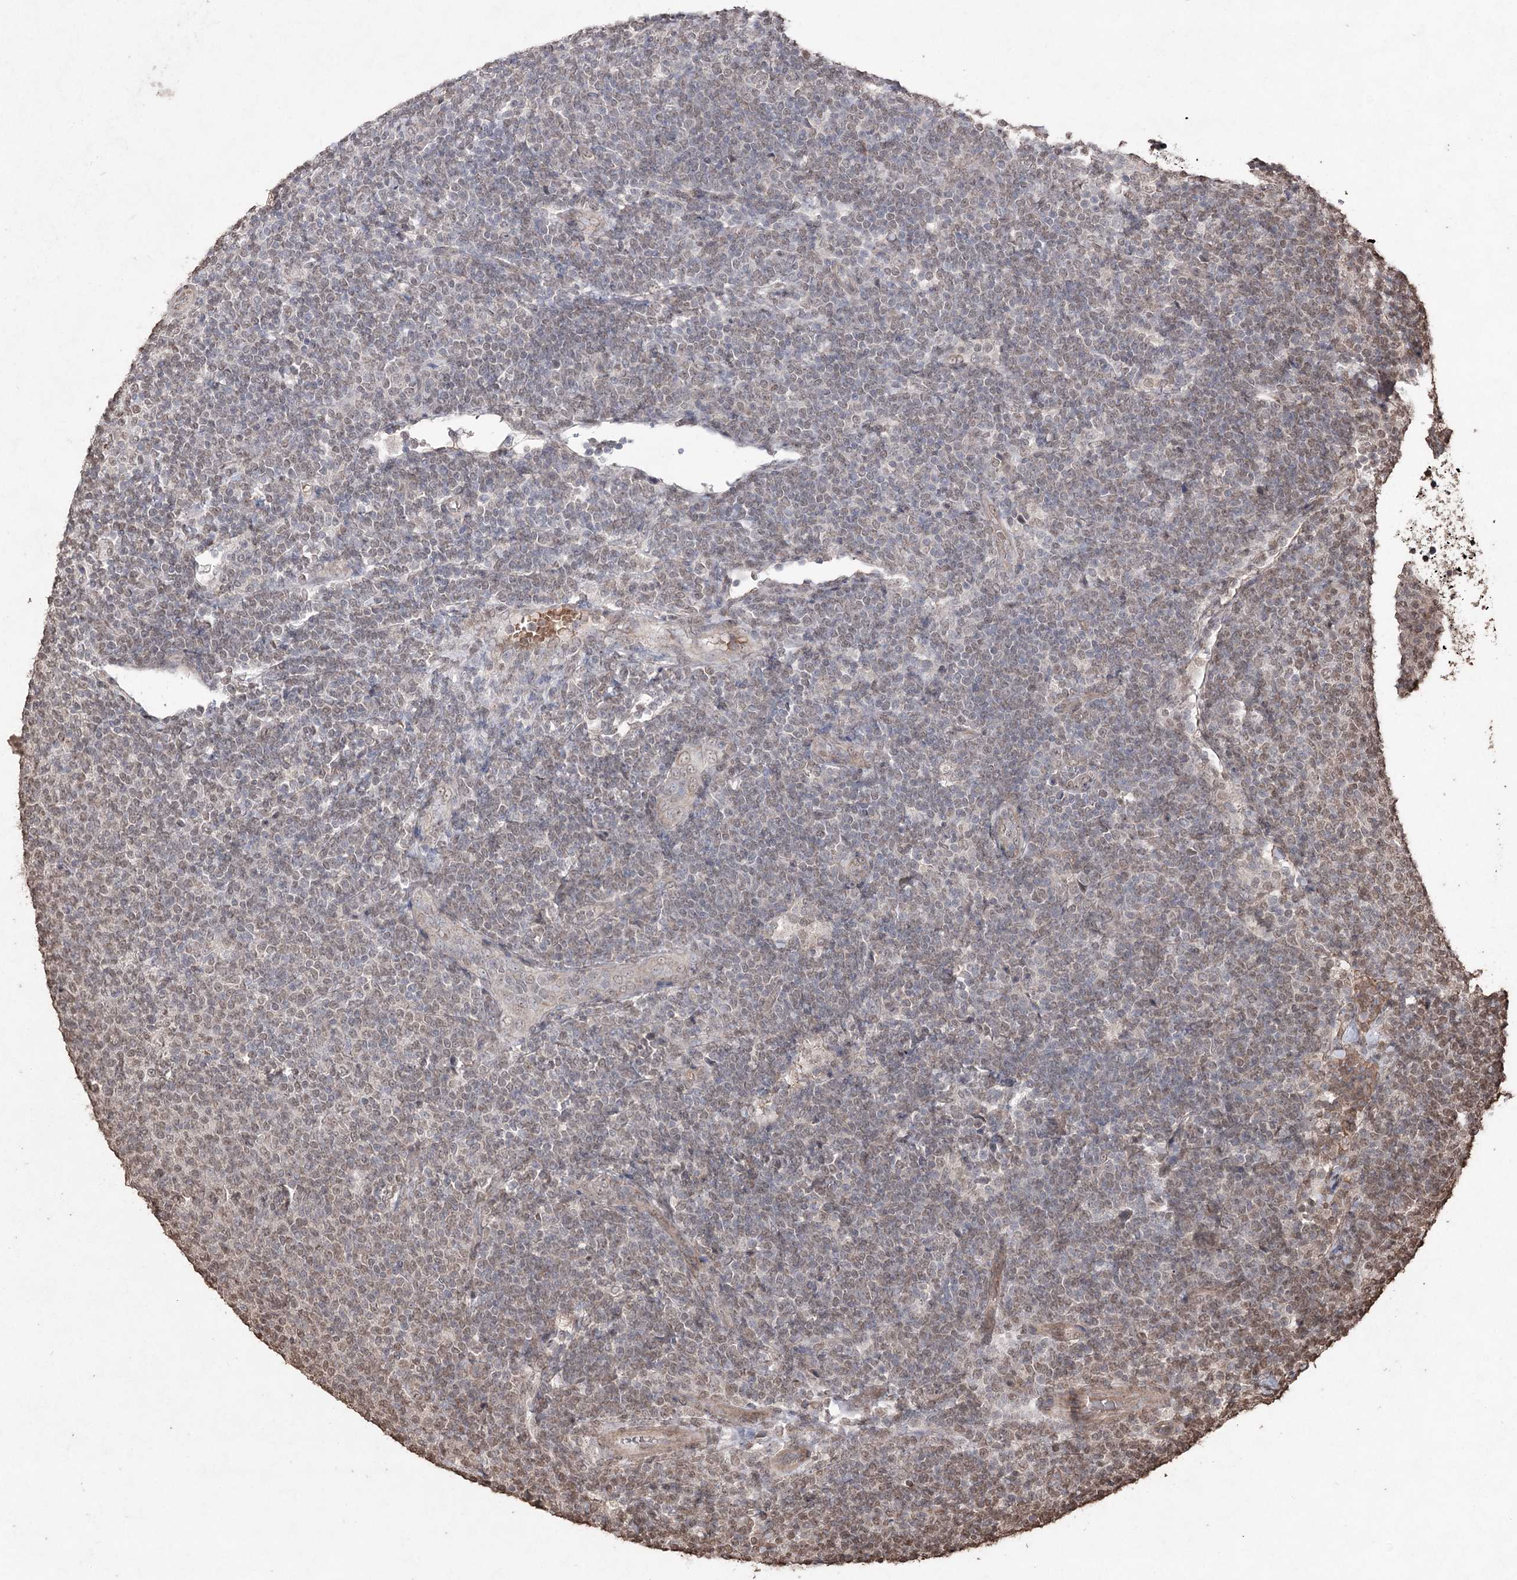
{"staining": {"intensity": "weak", "quantity": "<25%", "location": "nuclear"}, "tissue": "lymphoma", "cell_type": "Tumor cells", "image_type": "cancer", "snomed": [{"axis": "morphology", "description": "Malignant lymphoma, non-Hodgkin's type, Low grade"}, {"axis": "topography", "description": "Lymph node"}], "caption": "Malignant lymphoma, non-Hodgkin's type (low-grade) was stained to show a protein in brown. There is no significant positivity in tumor cells. (DAB (3,3'-diaminobenzidine) IHC with hematoxylin counter stain).", "gene": "ATG14", "patient": {"sex": "male", "age": 66}}